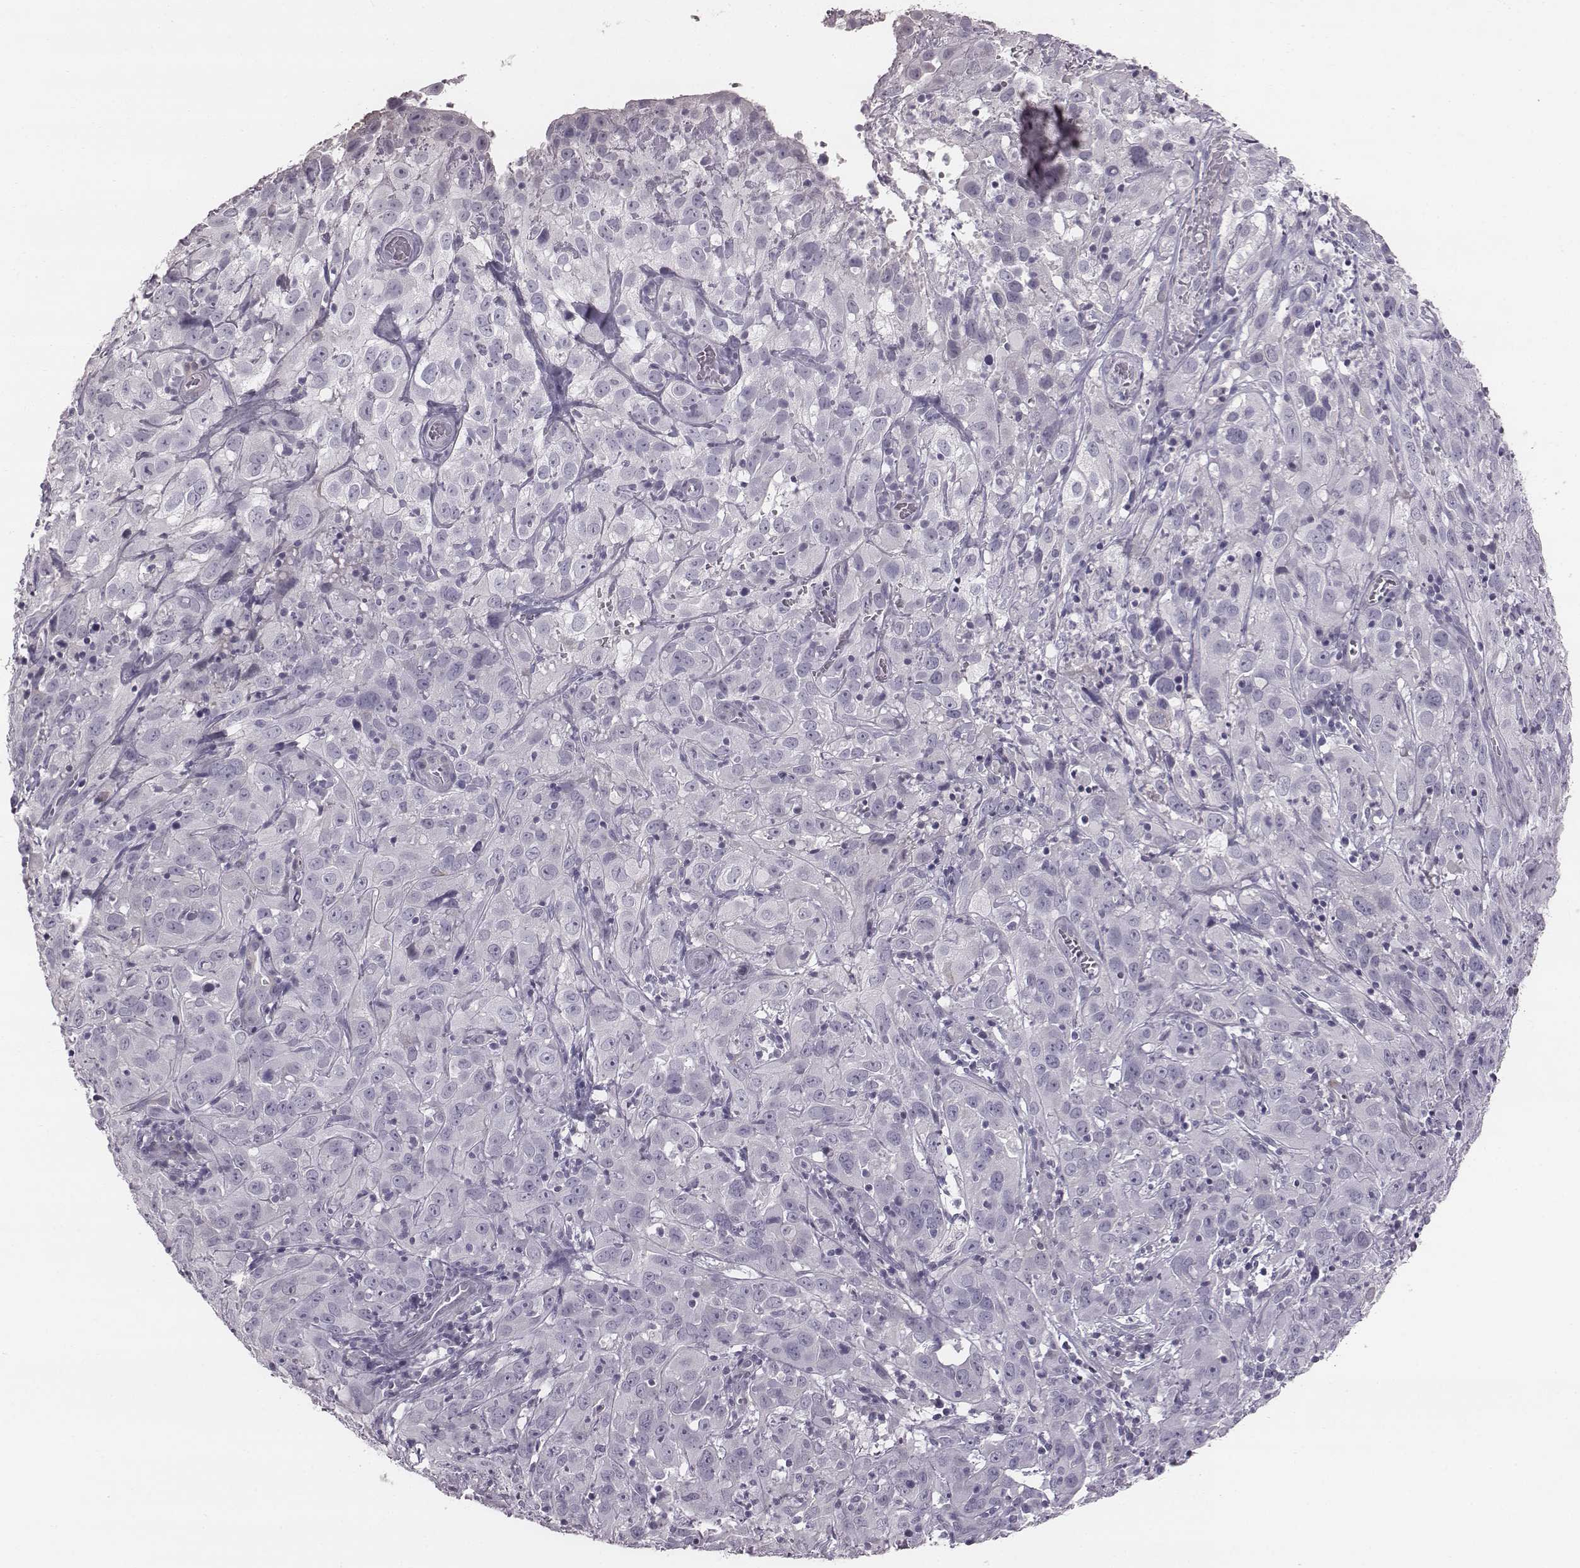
{"staining": {"intensity": "negative", "quantity": "none", "location": "none"}, "tissue": "cervical cancer", "cell_type": "Tumor cells", "image_type": "cancer", "snomed": [{"axis": "morphology", "description": "Squamous cell carcinoma, NOS"}, {"axis": "topography", "description": "Cervix"}], "caption": "DAB immunohistochemical staining of human cervical squamous cell carcinoma demonstrates no significant positivity in tumor cells.", "gene": "PDE8B", "patient": {"sex": "female", "age": 32}}